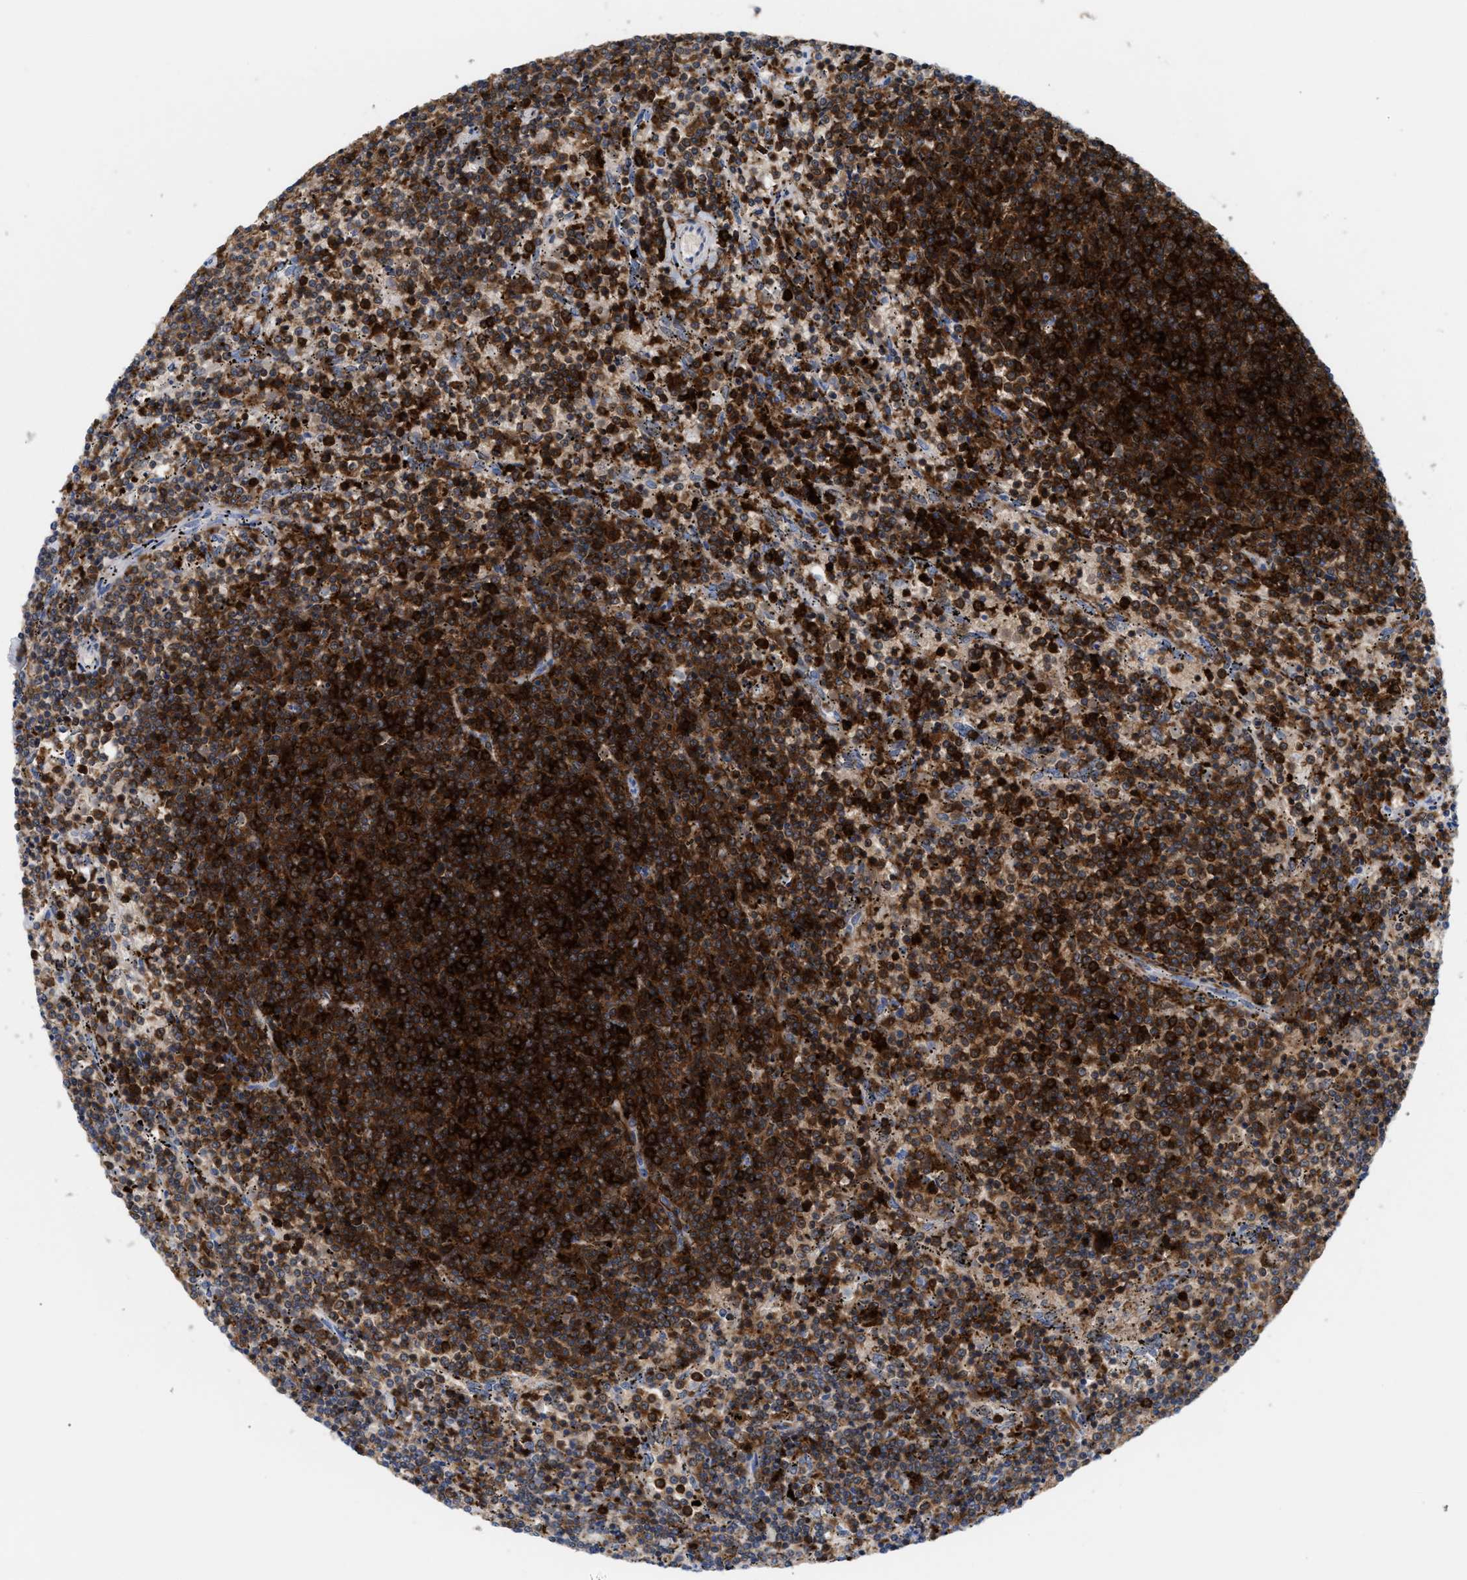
{"staining": {"intensity": "strong", "quantity": ">75%", "location": "cytoplasmic/membranous"}, "tissue": "lymphoma", "cell_type": "Tumor cells", "image_type": "cancer", "snomed": [{"axis": "morphology", "description": "Malignant lymphoma, non-Hodgkin's type, Low grade"}, {"axis": "topography", "description": "Spleen"}], "caption": "Strong cytoplasmic/membranous staining for a protein is present in approximately >75% of tumor cells of low-grade malignant lymphoma, non-Hodgkin's type using immunohistochemistry.", "gene": "LCP1", "patient": {"sex": "female", "age": 50}}